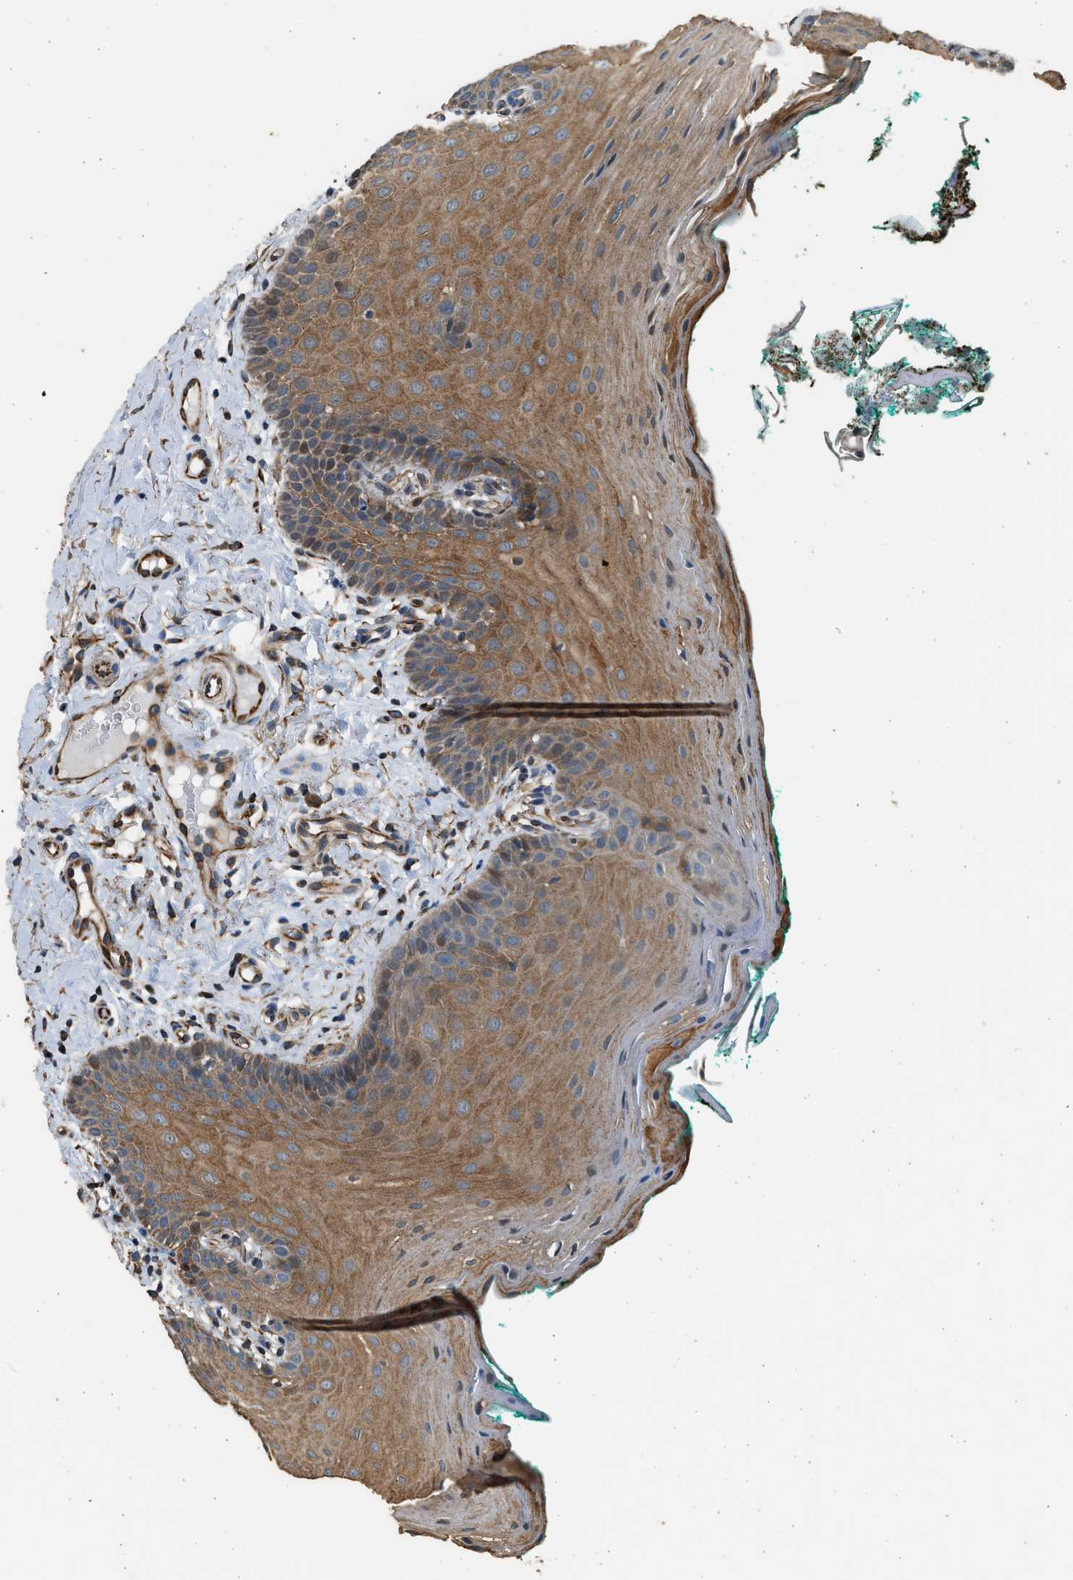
{"staining": {"intensity": "moderate", "quantity": ">75%", "location": "cytoplasmic/membranous"}, "tissue": "oral mucosa", "cell_type": "Squamous epithelial cells", "image_type": "normal", "snomed": [{"axis": "morphology", "description": "Normal tissue, NOS"}, {"axis": "topography", "description": "Oral tissue"}], "caption": "Oral mucosa stained with immunohistochemistry shows moderate cytoplasmic/membranous expression in approximately >75% of squamous epithelial cells.", "gene": "PCLO", "patient": {"sex": "male", "age": 58}}